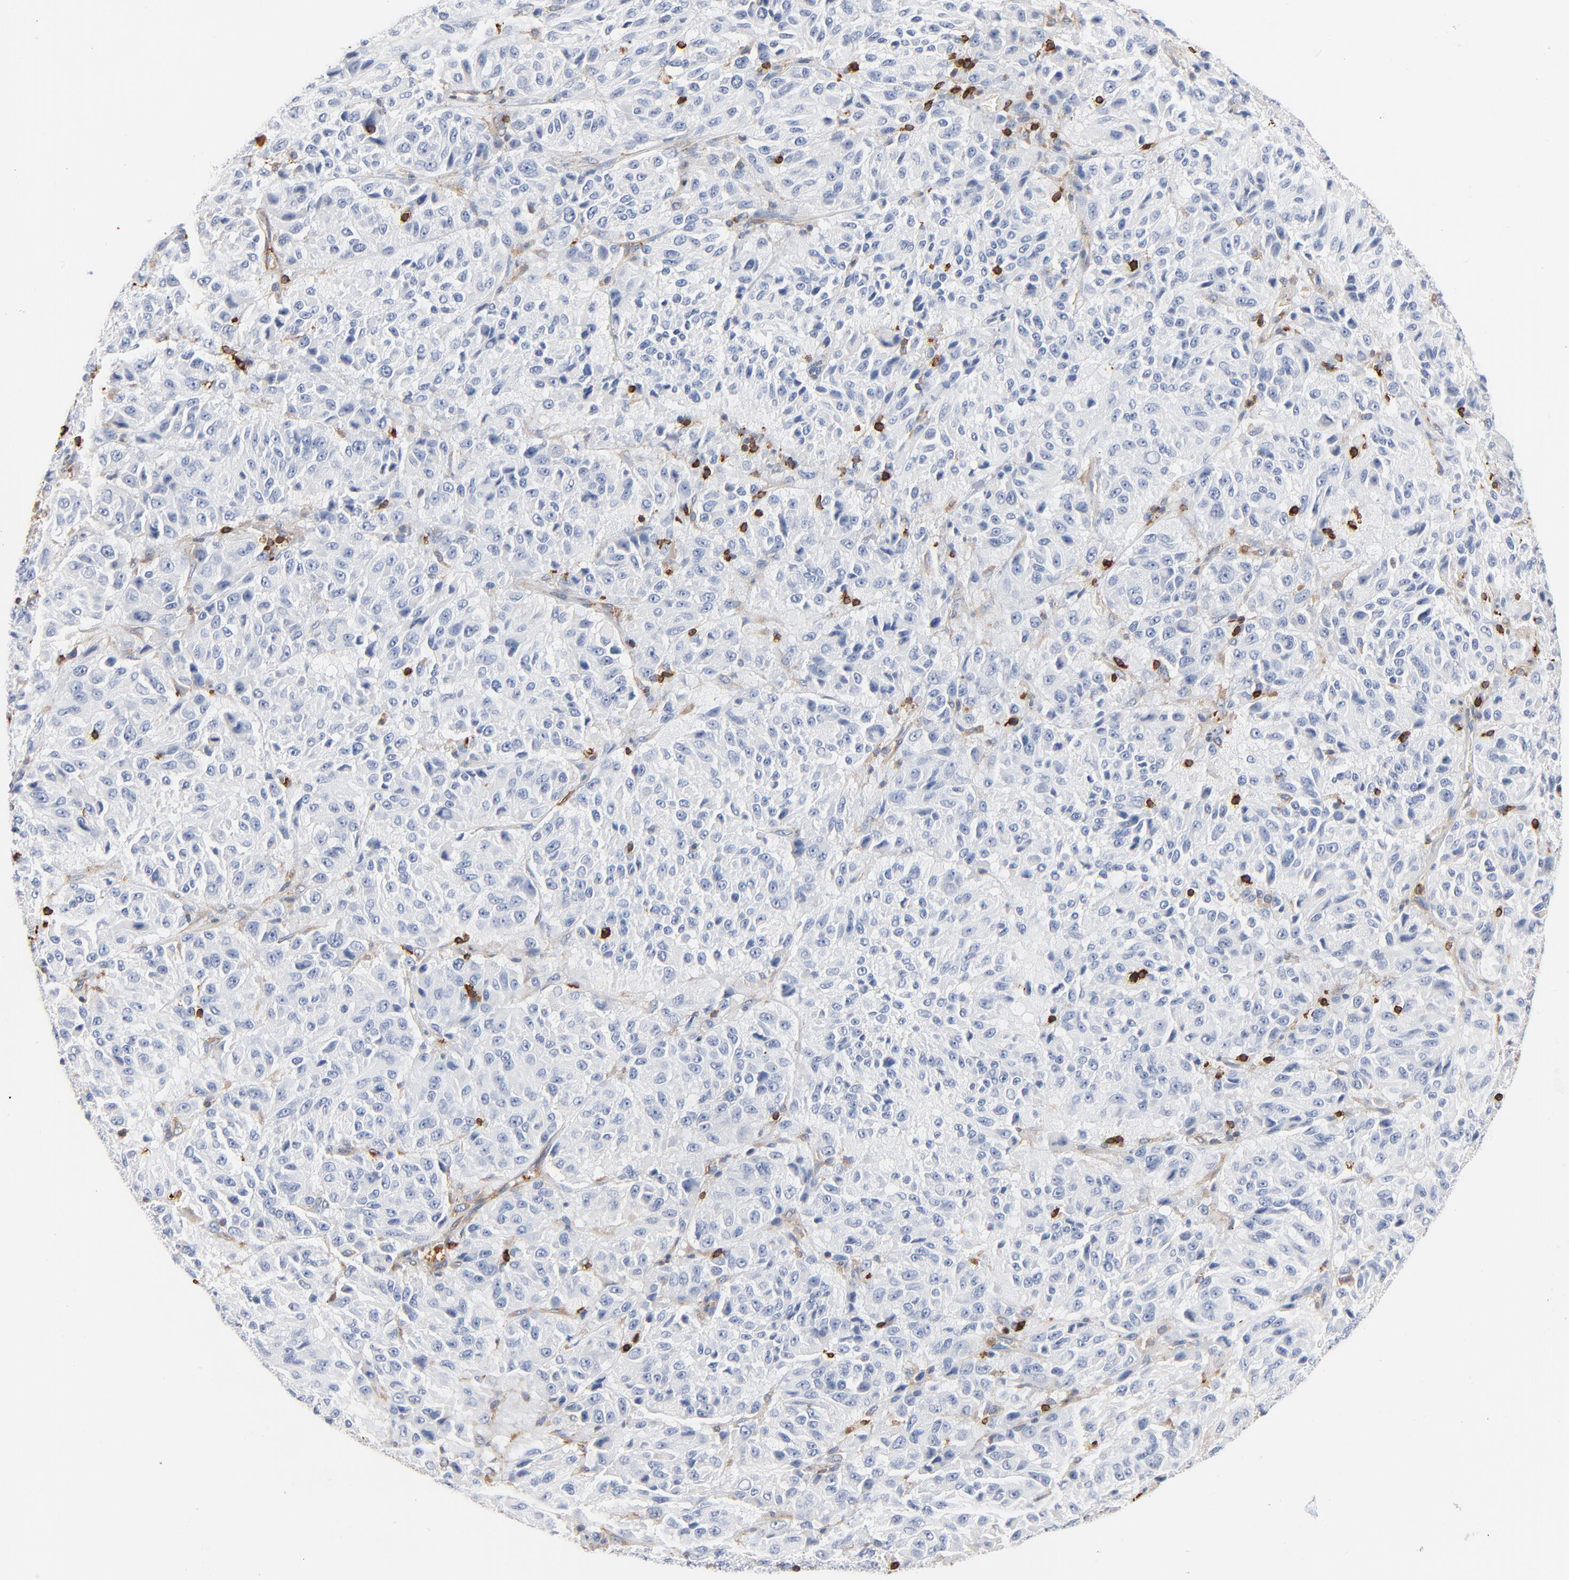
{"staining": {"intensity": "negative", "quantity": "none", "location": "none"}, "tissue": "melanoma", "cell_type": "Tumor cells", "image_type": "cancer", "snomed": [{"axis": "morphology", "description": "Malignant melanoma, Metastatic site"}, {"axis": "topography", "description": "Lung"}], "caption": "DAB immunohistochemical staining of melanoma reveals no significant staining in tumor cells. (IHC, brightfield microscopy, high magnification).", "gene": "SH3KBP1", "patient": {"sex": "male", "age": 64}}